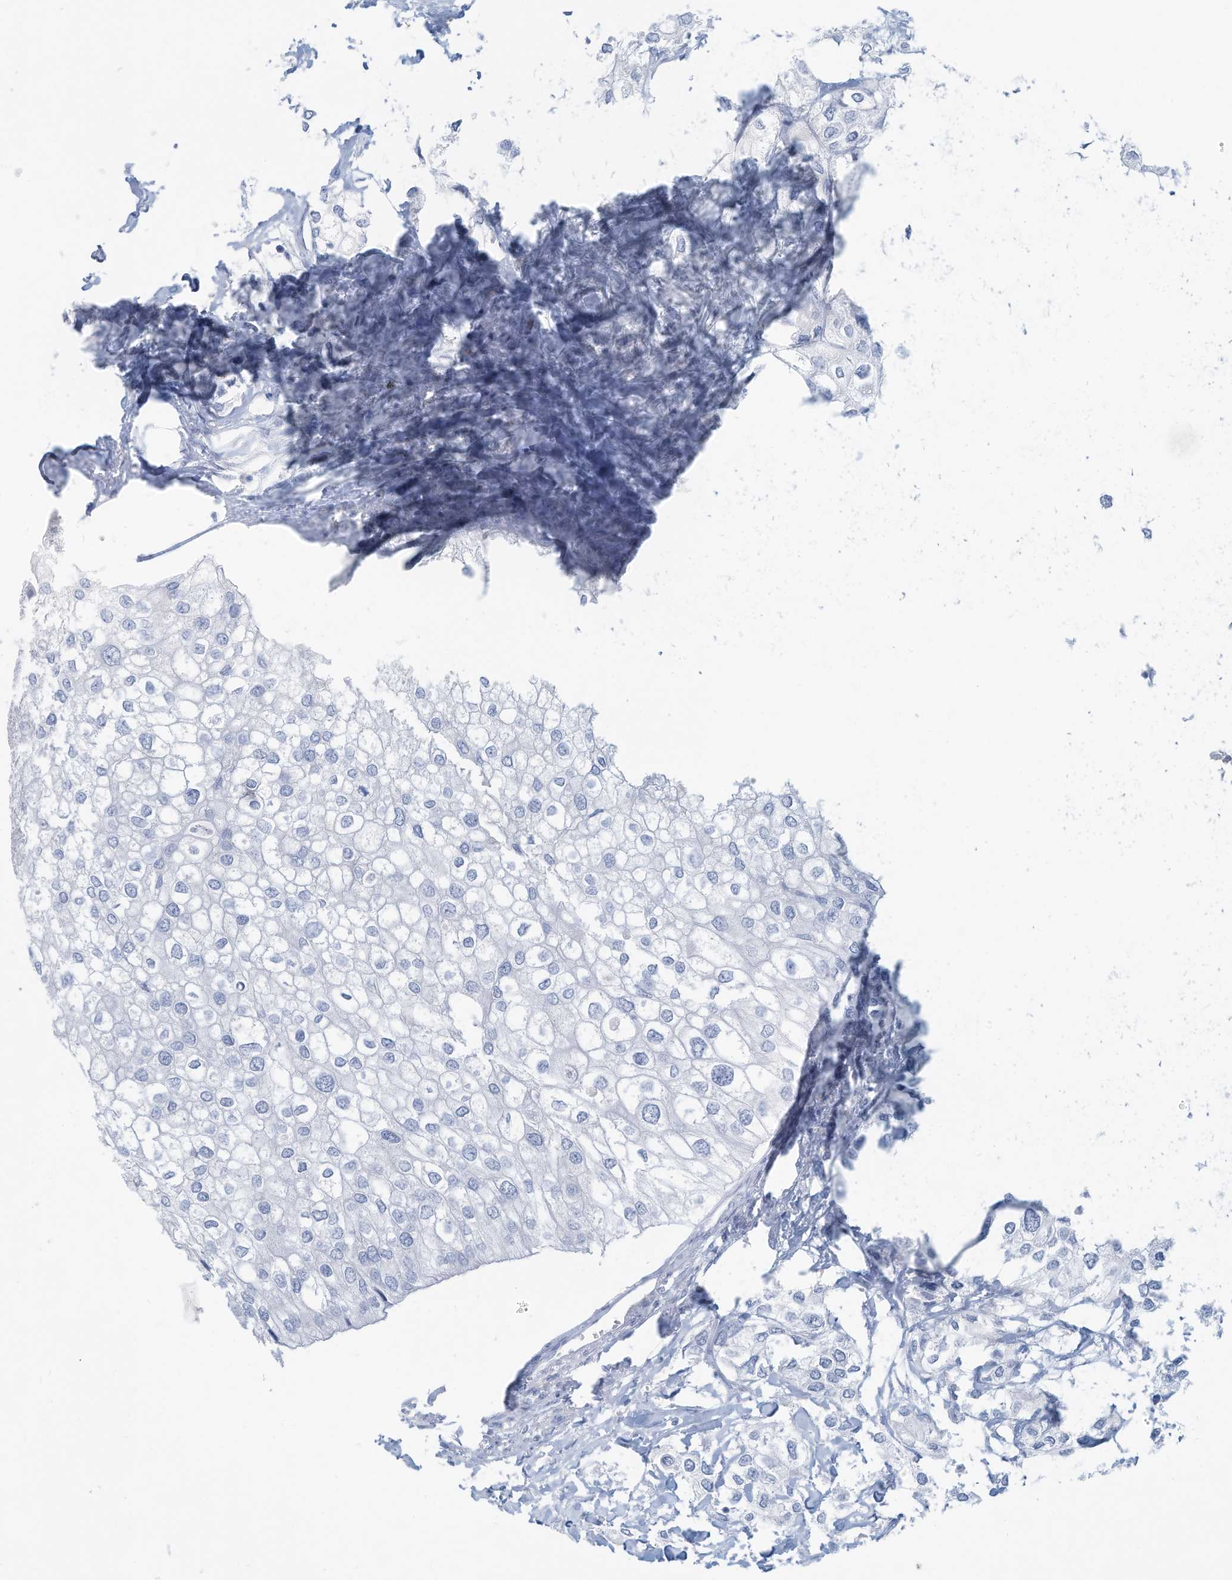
{"staining": {"intensity": "negative", "quantity": "none", "location": "none"}, "tissue": "urothelial cancer", "cell_type": "Tumor cells", "image_type": "cancer", "snomed": [{"axis": "morphology", "description": "Urothelial carcinoma, High grade"}, {"axis": "topography", "description": "Urinary bladder"}], "caption": "DAB immunohistochemical staining of human urothelial carcinoma (high-grade) exhibits no significant positivity in tumor cells. Nuclei are stained in blue.", "gene": "ERI2", "patient": {"sex": "male", "age": 64}}